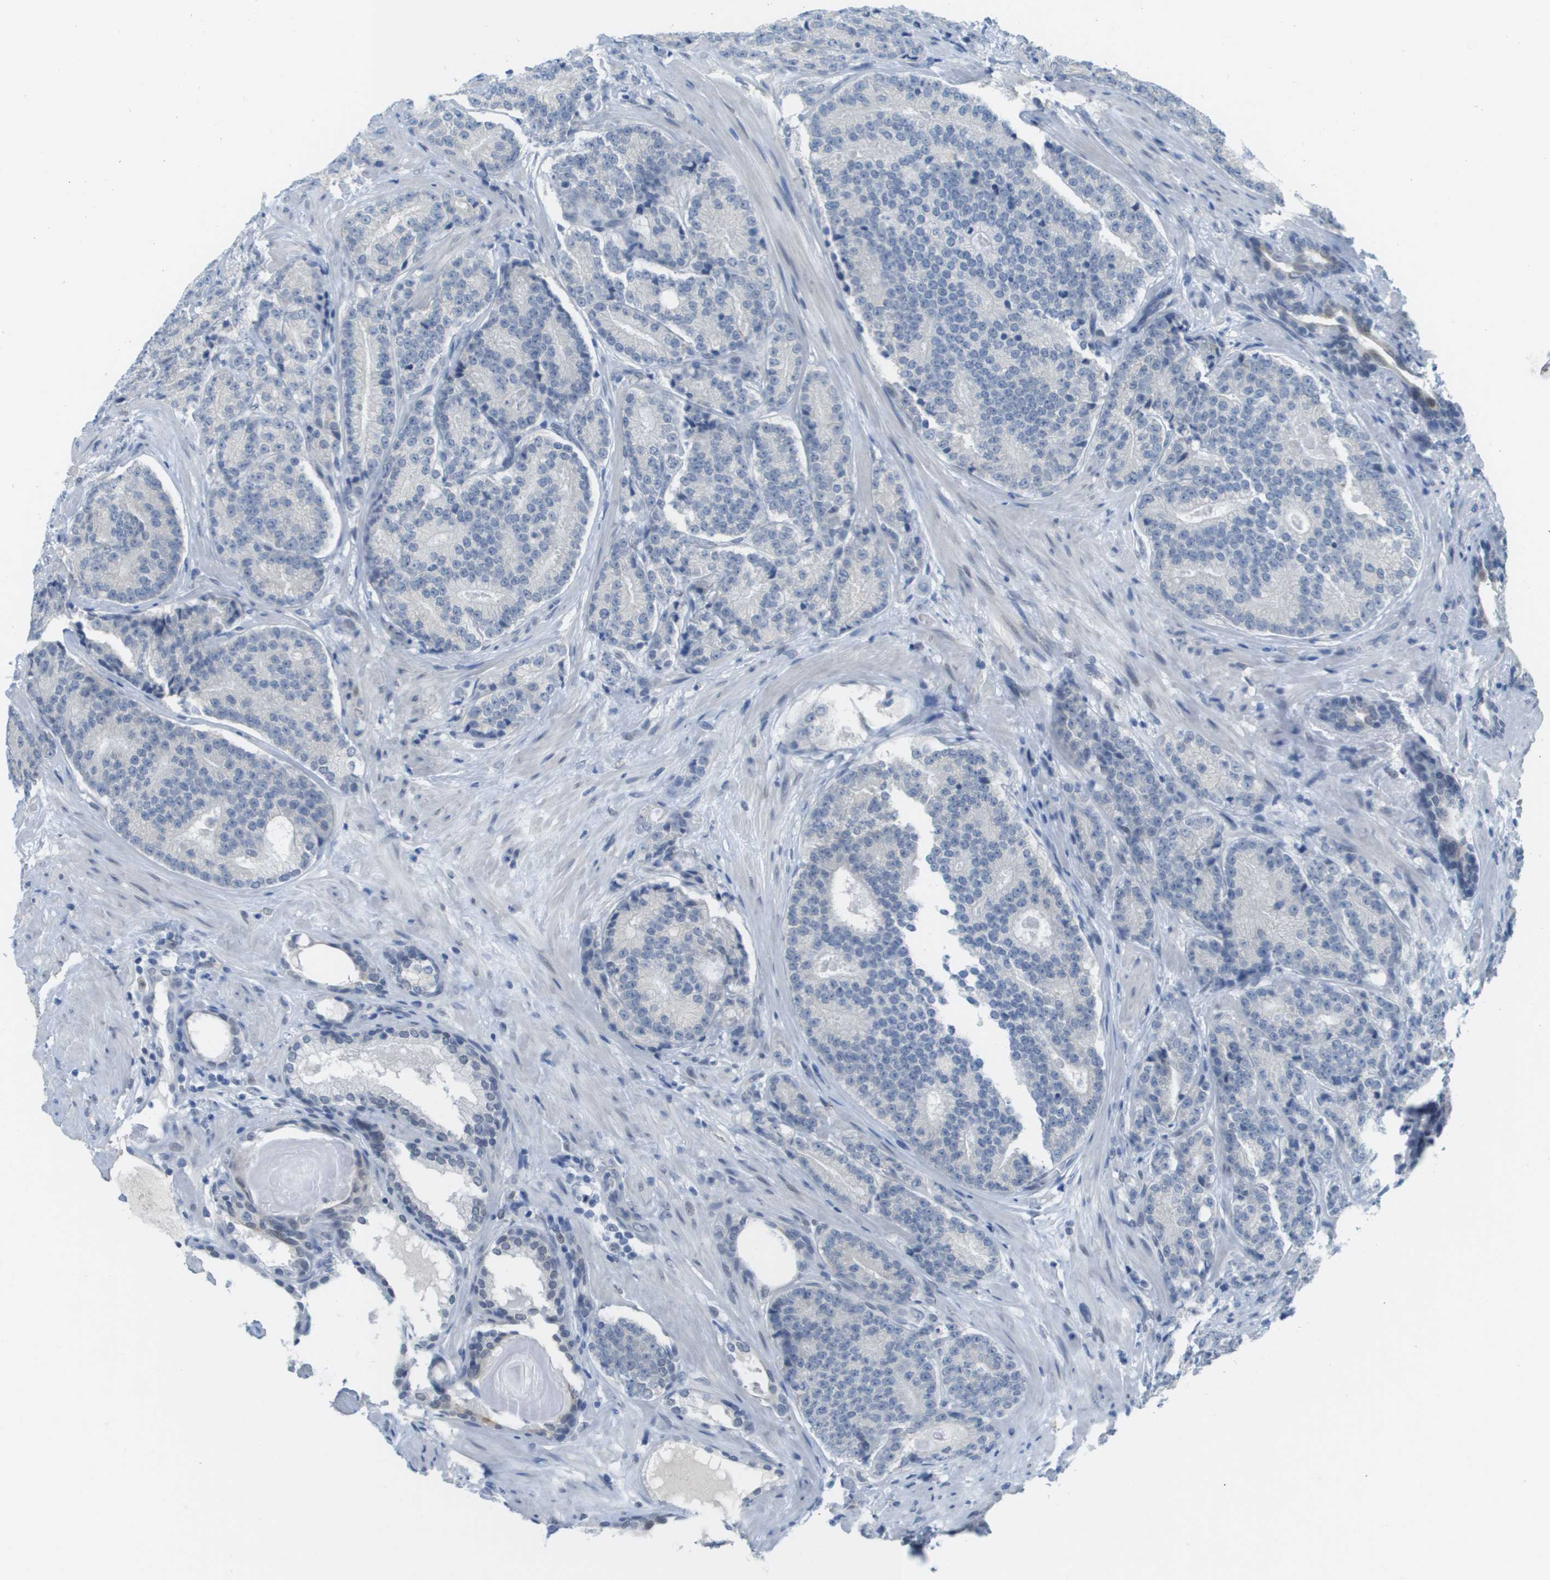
{"staining": {"intensity": "negative", "quantity": "none", "location": "none"}, "tissue": "prostate cancer", "cell_type": "Tumor cells", "image_type": "cancer", "snomed": [{"axis": "morphology", "description": "Adenocarcinoma, High grade"}, {"axis": "topography", "description": "Prostate"}], "caption": "IHC photomicrograph of human prostate adenocarcinoma (high-grade) stained for a protein (brown), which reveals no expression in tumor cells.", "gene": "ARID1B", "patient": {"sex": "male", "age": 61}}